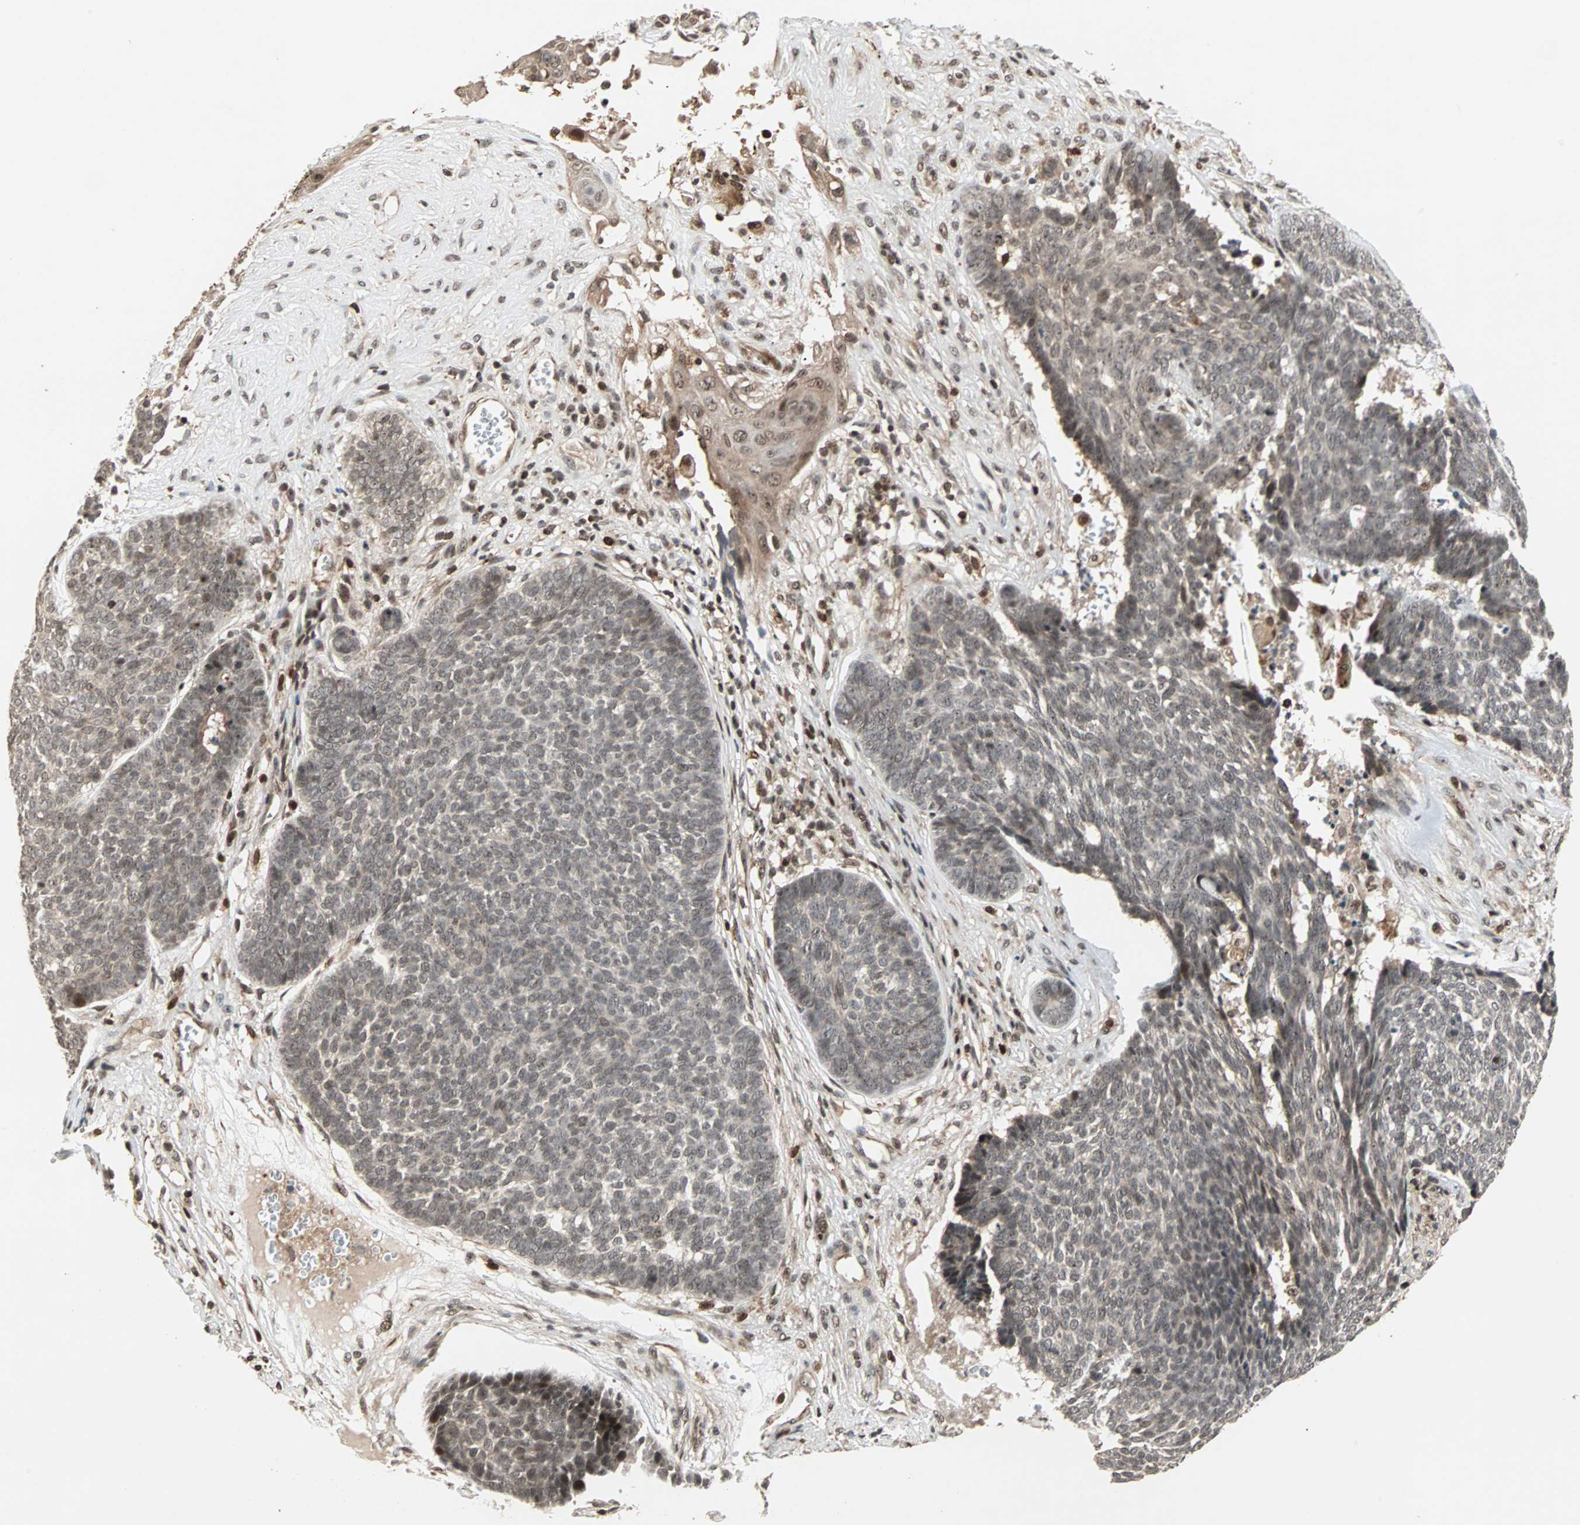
{"staining": {"intensity": "moderate", "quantity": ">75%", "location": "cytoplasmic/membranous,nuclear"}, "tissue": "skin cancer", "cell_type": "Tumor cells", "image_type": "cancer", "snomed": [{"axis": "morphology", "description": "Basal cell carcinoma"}, {"axis": "topography", "description": "Skin"}], "caption": "Immunohistochemistry (IHC) staining of basal cell carcinoma (skin), which displays medium levels of moderate cytoplasmic/membranous and nuclear expression in about >75% of tumor cells indicating moderate cytoplasmic/membranous and nuclear protein positivity. The staining was performed using DAB (3,3'-diaminobenzidine) (brown) for protein detection and nuclei were counterstained in hematoxylin (blue).", "gene": "ZBED9", "patient": {"sex": "male", "age": 84}}